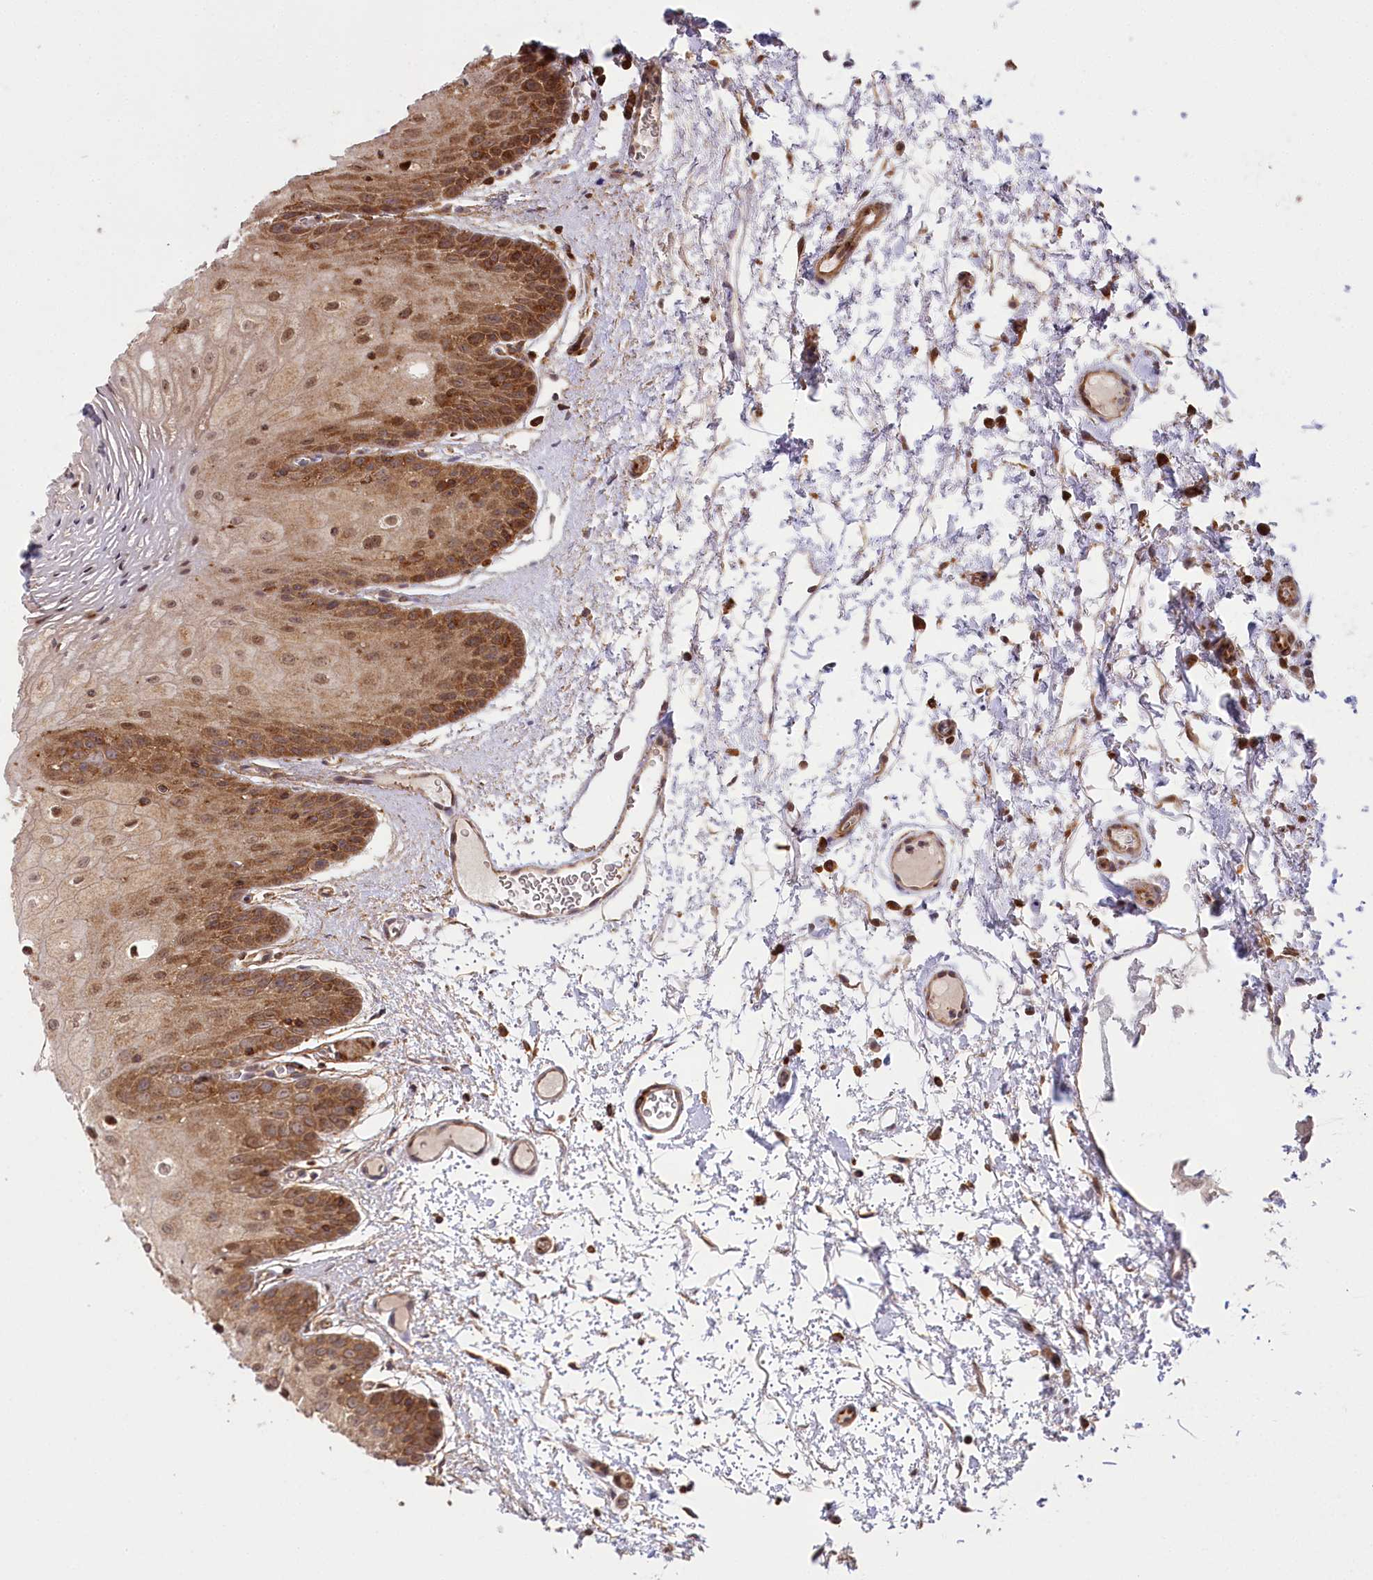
{"staining": {"intensity": "moderate", "quantity": ">75%", "location": "cytoplasmic/membranous,nuclear"}, "tissue": "oral mucosa", "cell_type": "Squamous epithelial cells", "image_type": "normal", "snomed": [{"axis": "morphology", "description": "Normal tissue, NOS"}, {"axis": "topography", "description": "Oral tissue"}, {"axis": "topography", "description": "Tounge, NOS"}], "caption": "Brown immunohistochemical staining in benign human oral mucosa displays moderate cytoplasmic/membranous,nuclear staining in about >75% of squamous epithelial cells.", "gene": "CCDC91", "patient": {"sex": "female", "age": 73}}